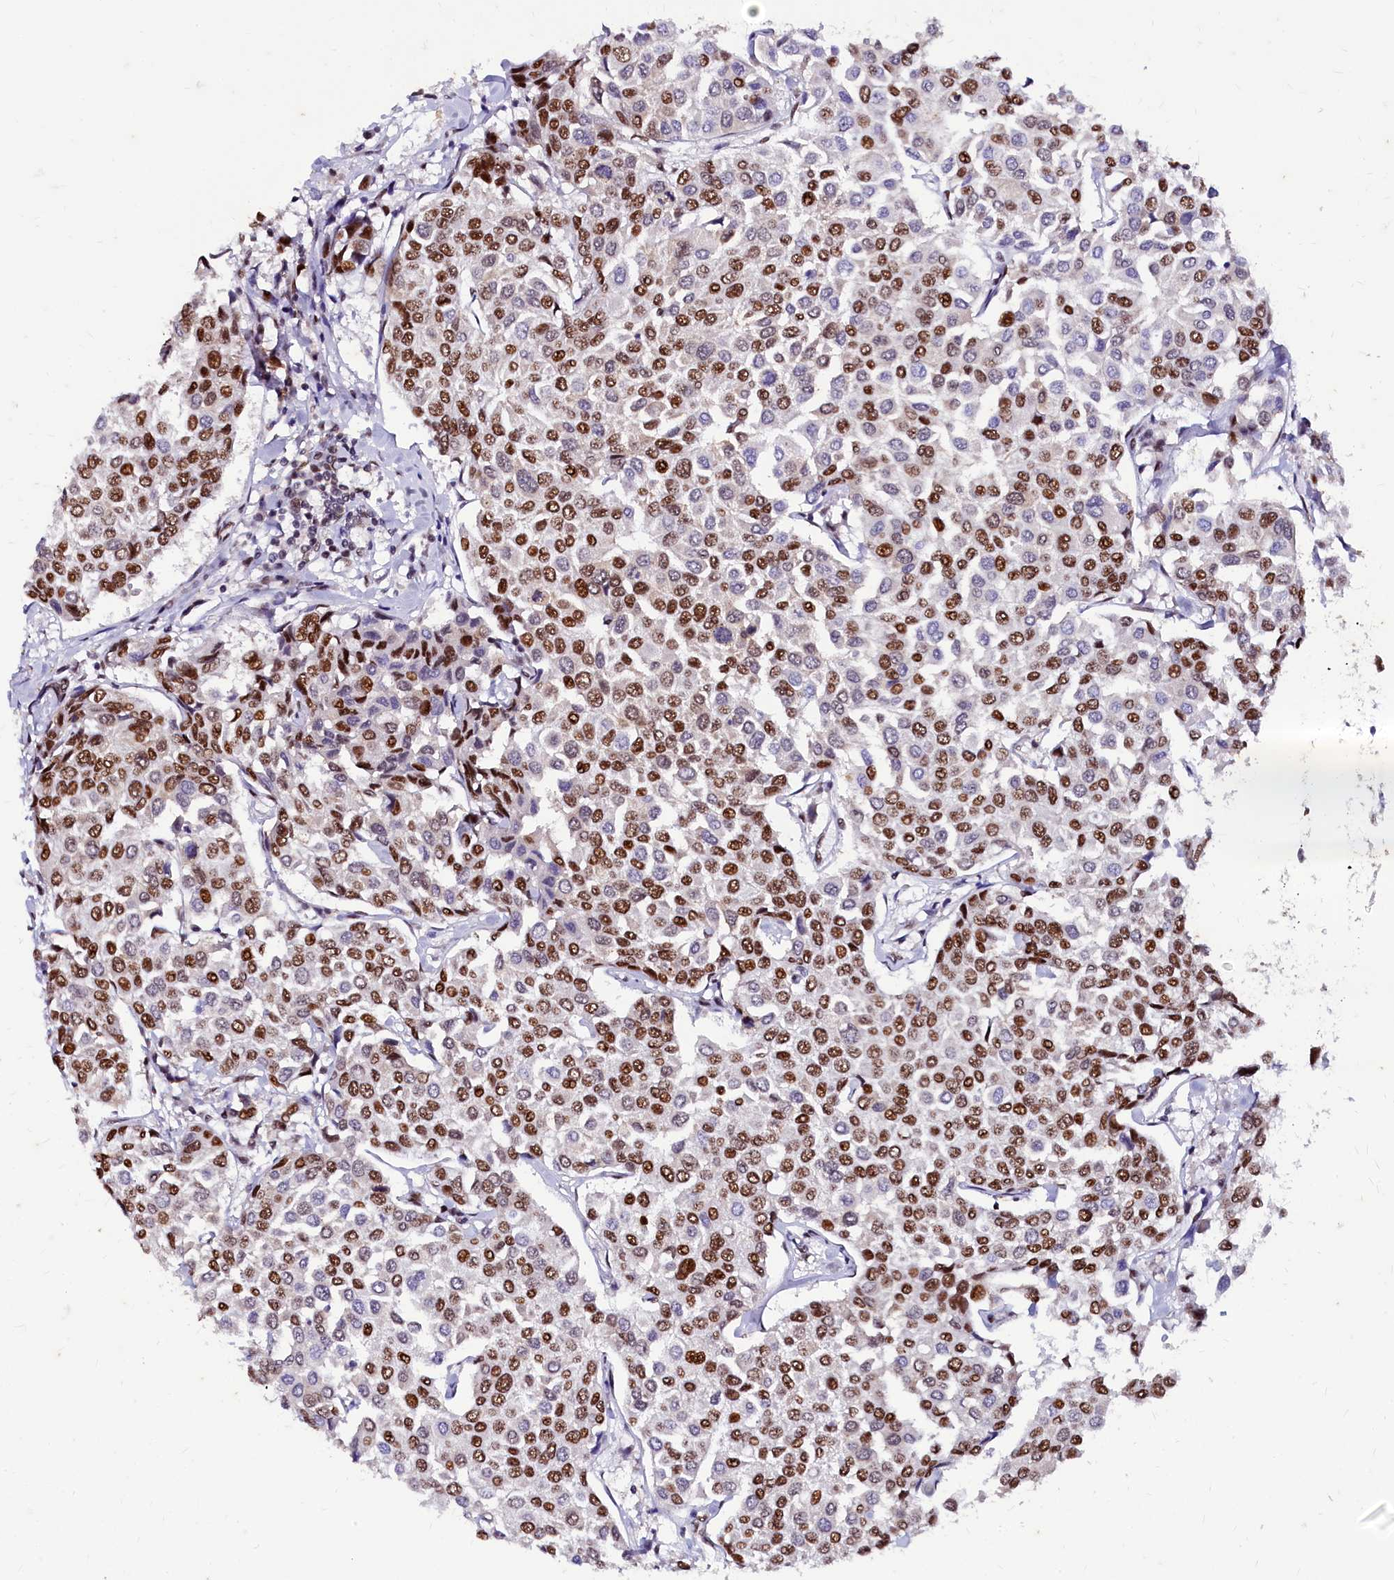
{"staining": {"intensity": "strong", "quantity": "25%-75%", "location": "nuclear"}, "tissue": "breast cancer", "cell_type": "Tumor cells", "image_type": "cancer", "snomed": [{"axis": "morphology", "description": "Duct carcinoma"}, {"axis": "topography", "description": "Breast"}], "caption": "IHC staining of breast cancer, which displays high levels of strong nuclear positivity in approximately 25%-75% of tumor cells indicating strong nuclear protein positivity. The staining was performed using DAB (brown) for protein detection and nuclei were counterstained in hematoxylin (blue).", "gene": "CPSF7", "patient": {"sex": "female", "age": 55}}